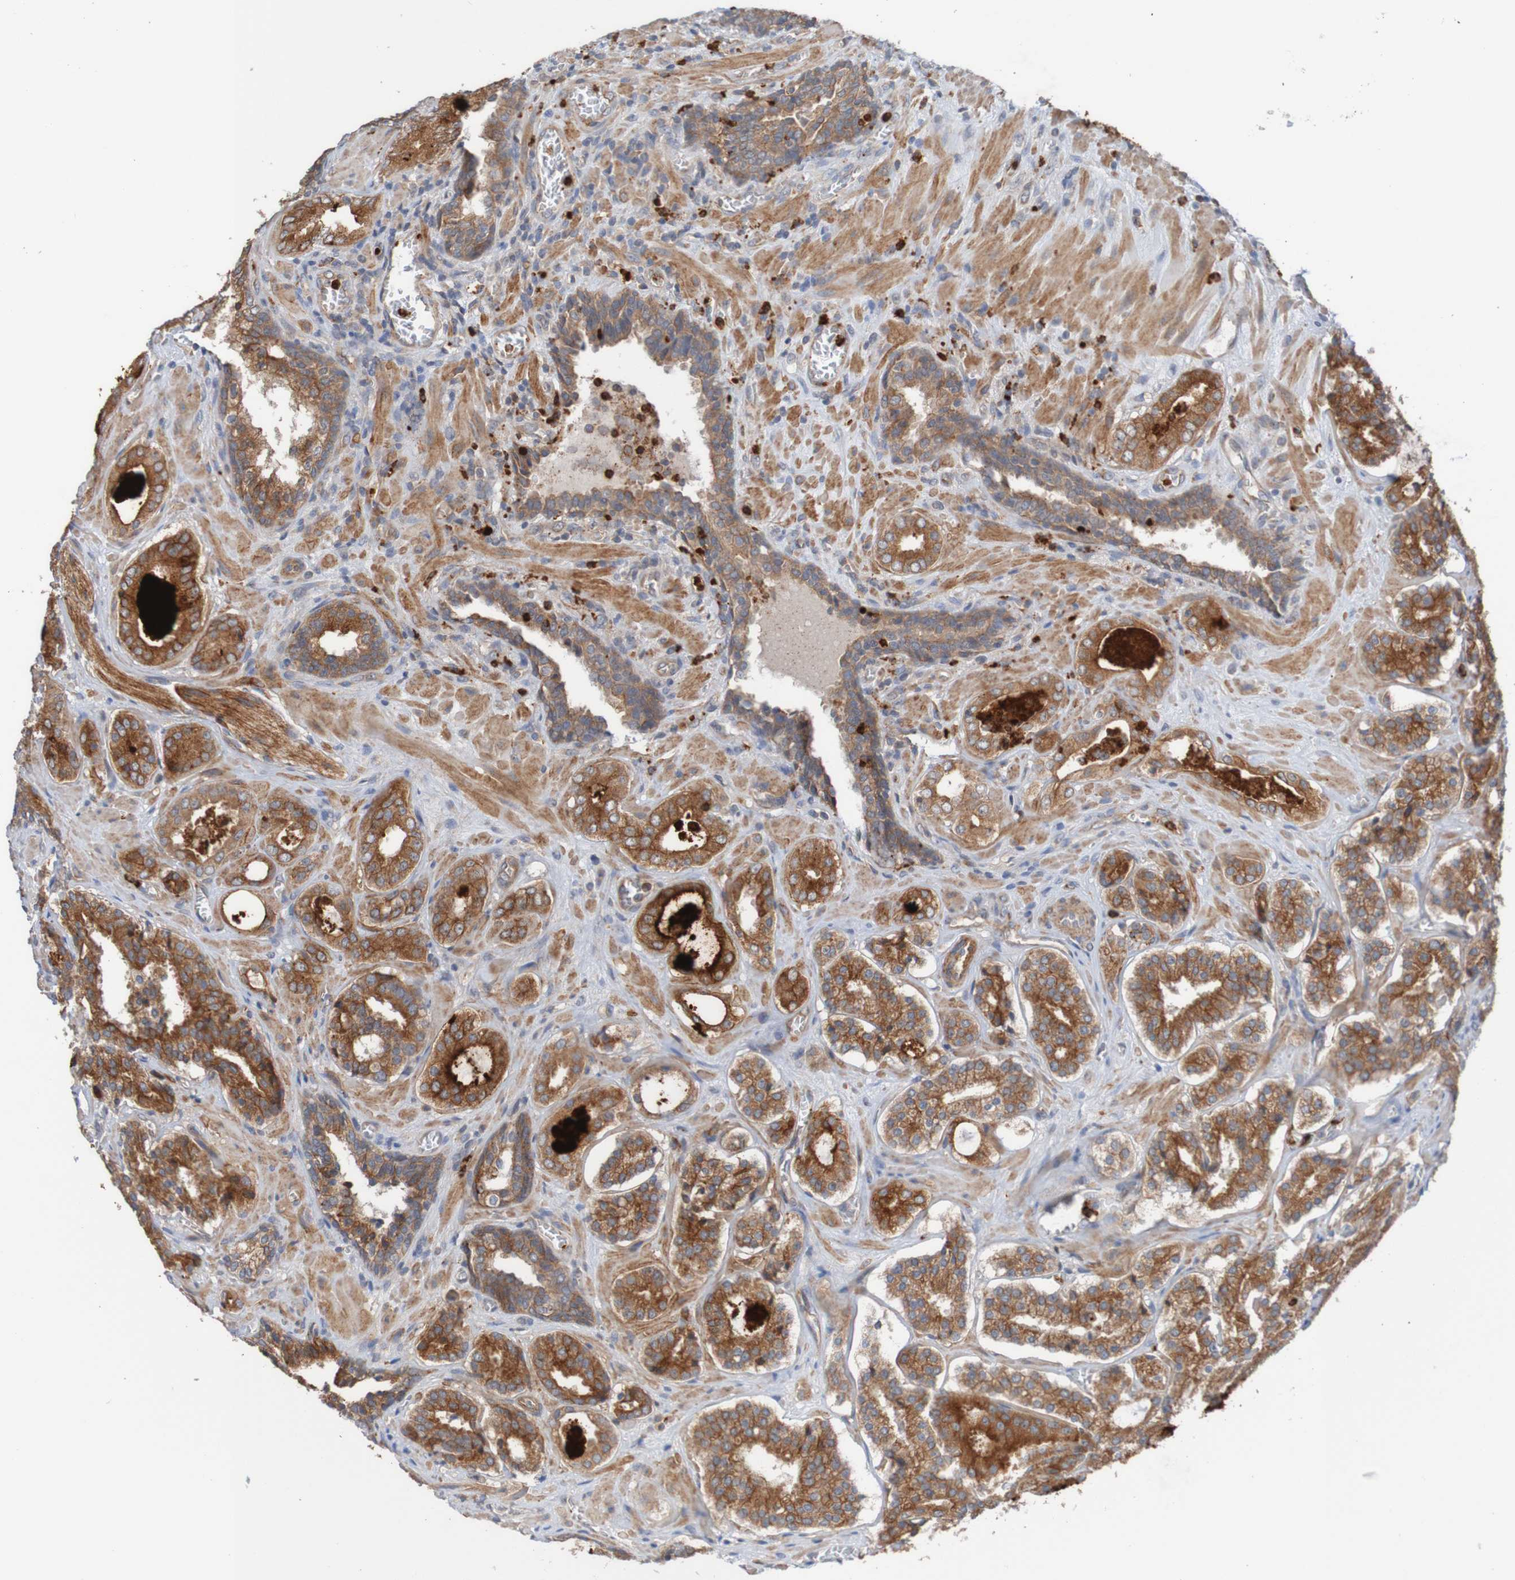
{"staining": {"intensity": "strong", "quantity": ">75%", "location": "cytoplasmic/membranous"}, "tissue": "prostate cancer", "cell_type": "Tumor cells", "image_type": "cancer", "snomed": [{"axis": "morphology", "description": "Adenocarcinoma, High grade"}, {"axis": "topography", "description": "Prostate"}], "caption": "Strong cytoplasmic/membranous protein expression is present in about >75% of tumor cells in prostate cancer (adenocarcinoma (high-grade)).", "gene": "ST8SIA6", "patient": {"sex": "male", "age": 60}}